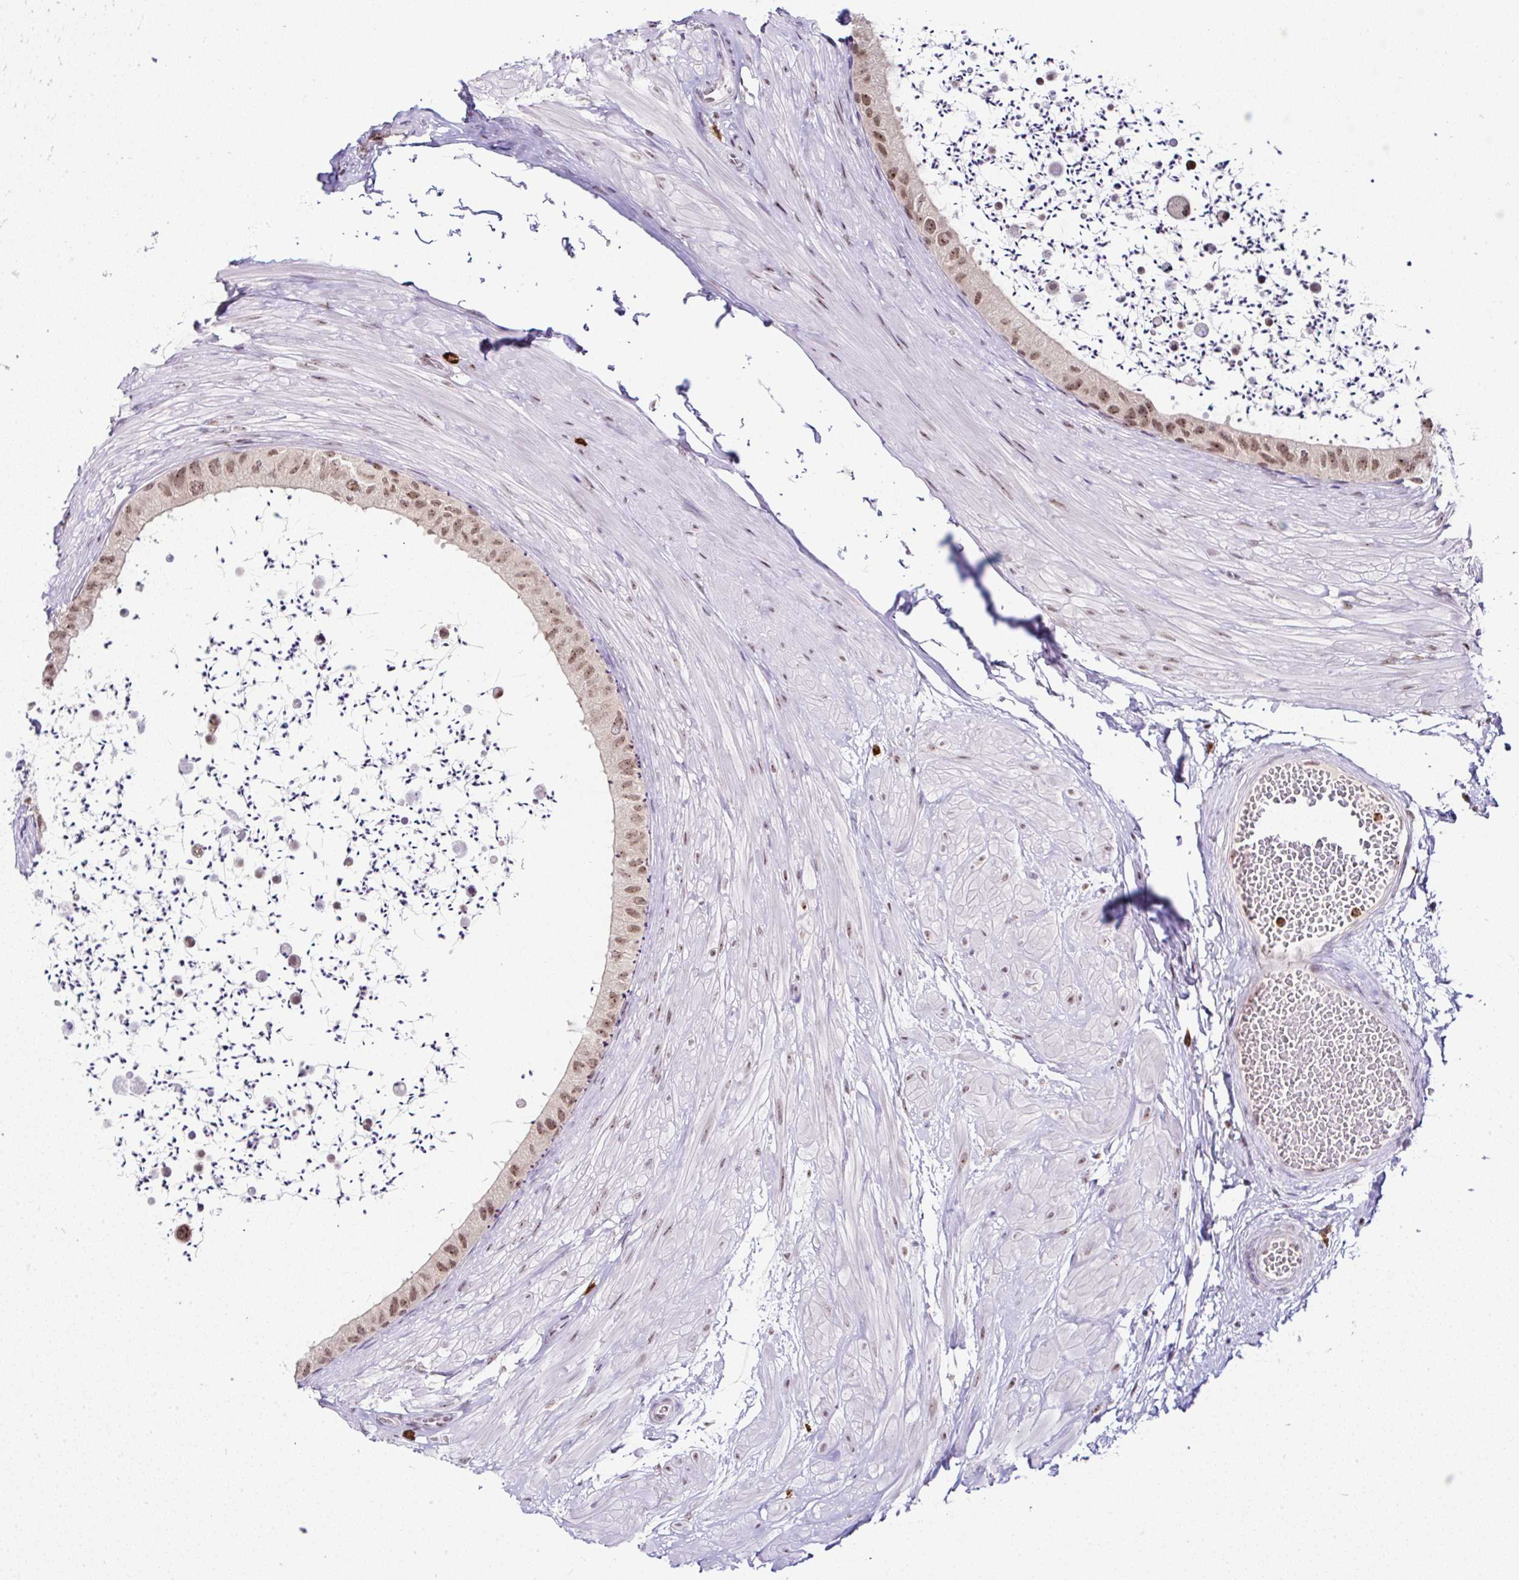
{"staining": {"intensity": "moderate", "quantity": ">75%", "location": "nuclear"}, "tissue": "epididymis", "cell_type": "Glandular cells", "image_type": "normal", "snomed": [{"axis": "morphology", "description": "Normal tissue, NOS"}, {"axis": "topography", "description": "Epididymis"}, {"axis": "topography", "description": "Peripheral nerve tissue"}], "caption": "Protein staining of normal epididymis shows moderate nuclear positivity in approximately >75% of glandular cells. (DAB (3,3'-diaminobenzidine) IHC, brown staining for protein, blue staining for nuclei).", "gene": "PTPN2", "patient": {"sex": "male", "age": 32}}